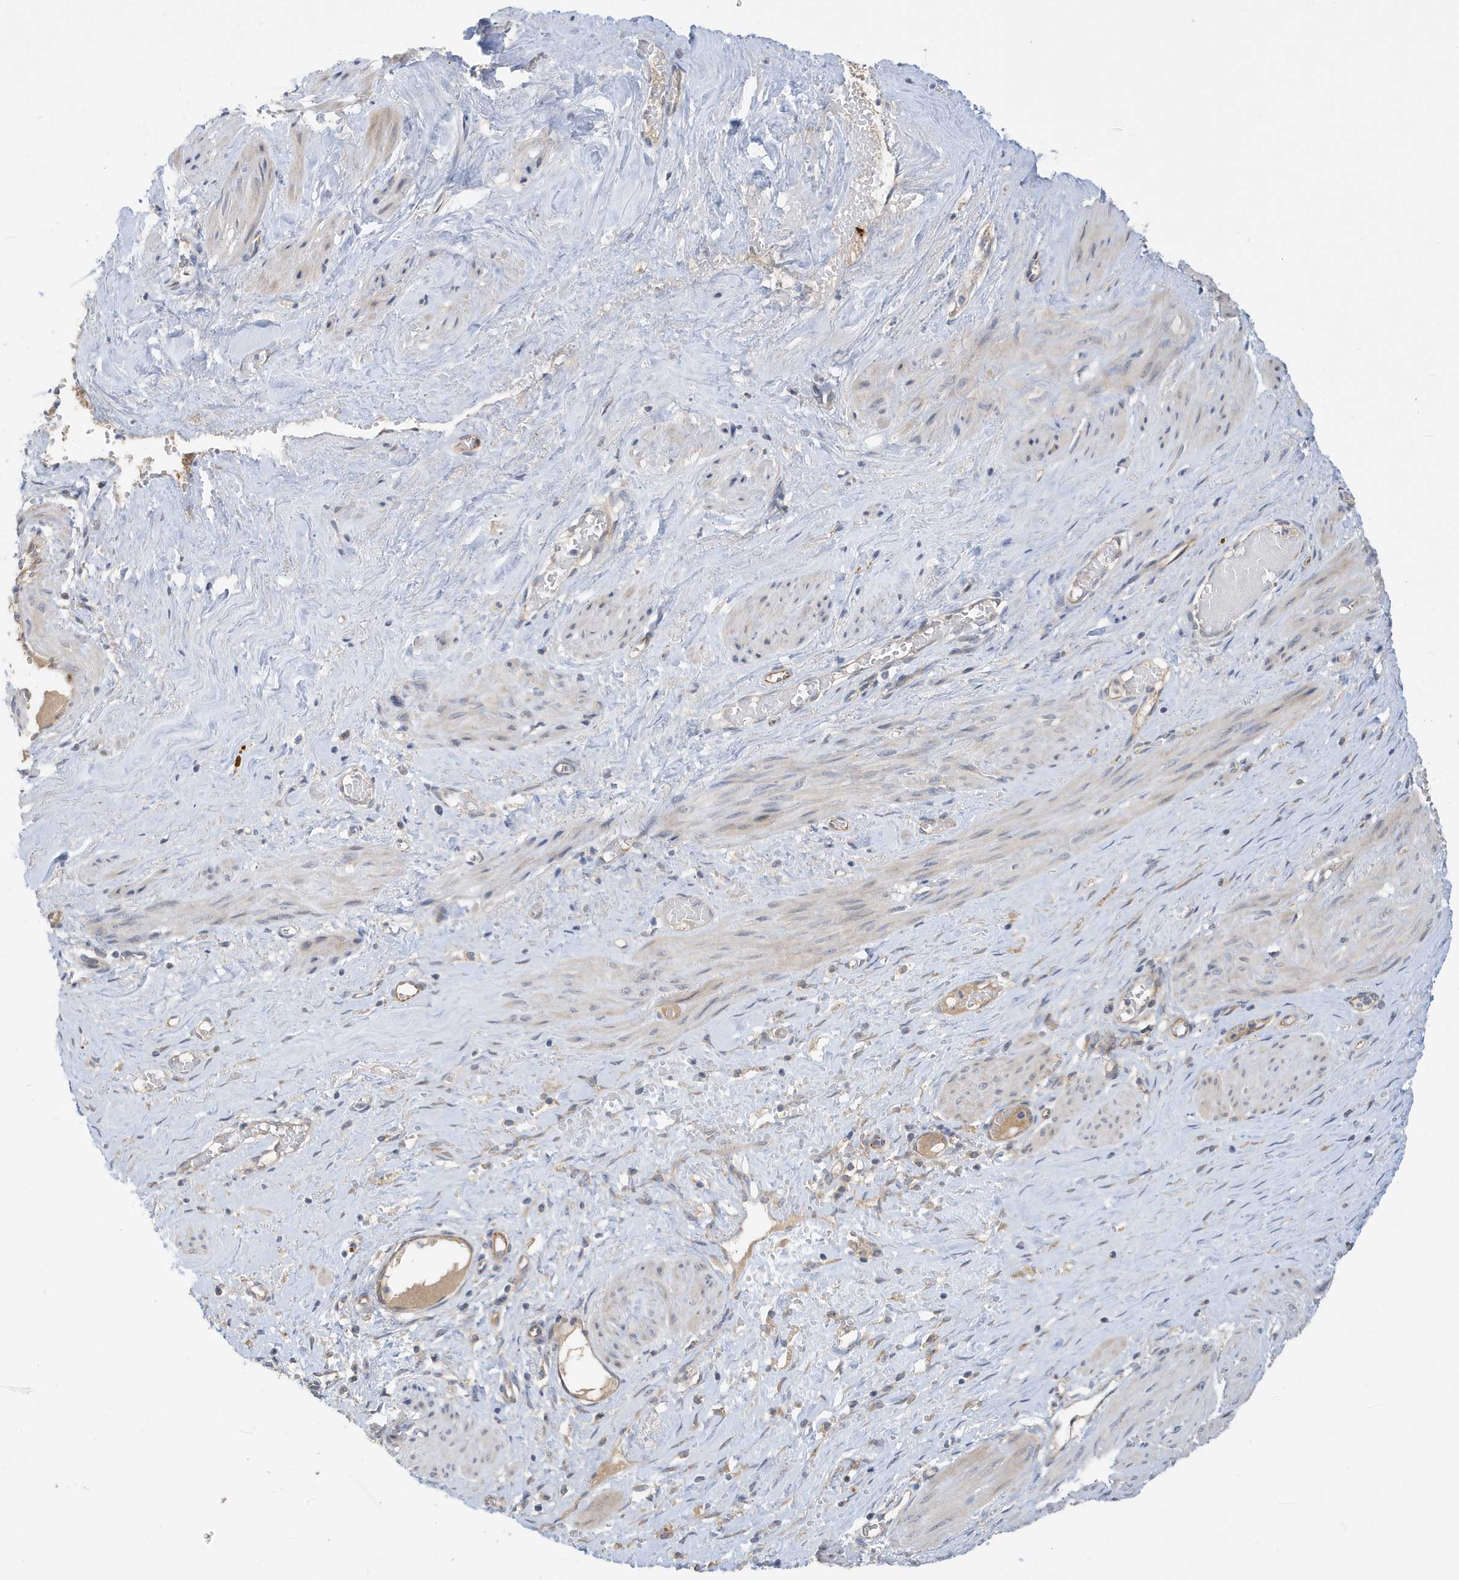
{"staining": {"intensity": "weak", "quantity": "<25%", "location": "cytoplasmic/membranous"}, "tissue": "smooth muscle", "cell_type": "Smooth muscle cells", "image_type": "normal", "snomed": [{"axis": "morphology", "description": "Normal tissue, NOS"}, {"axis": "topography", "description": "Endometrium"}], "caption": "Benign smooth muscle was stained to show a protein in brown. There is no significant expression in smooth muscle cells. (DAB immunohistochemistry visualized using brightfield microscopy, high magnification).", "gene": "LAPTM4A", "patient": {"sex": "female", "age": 33}}